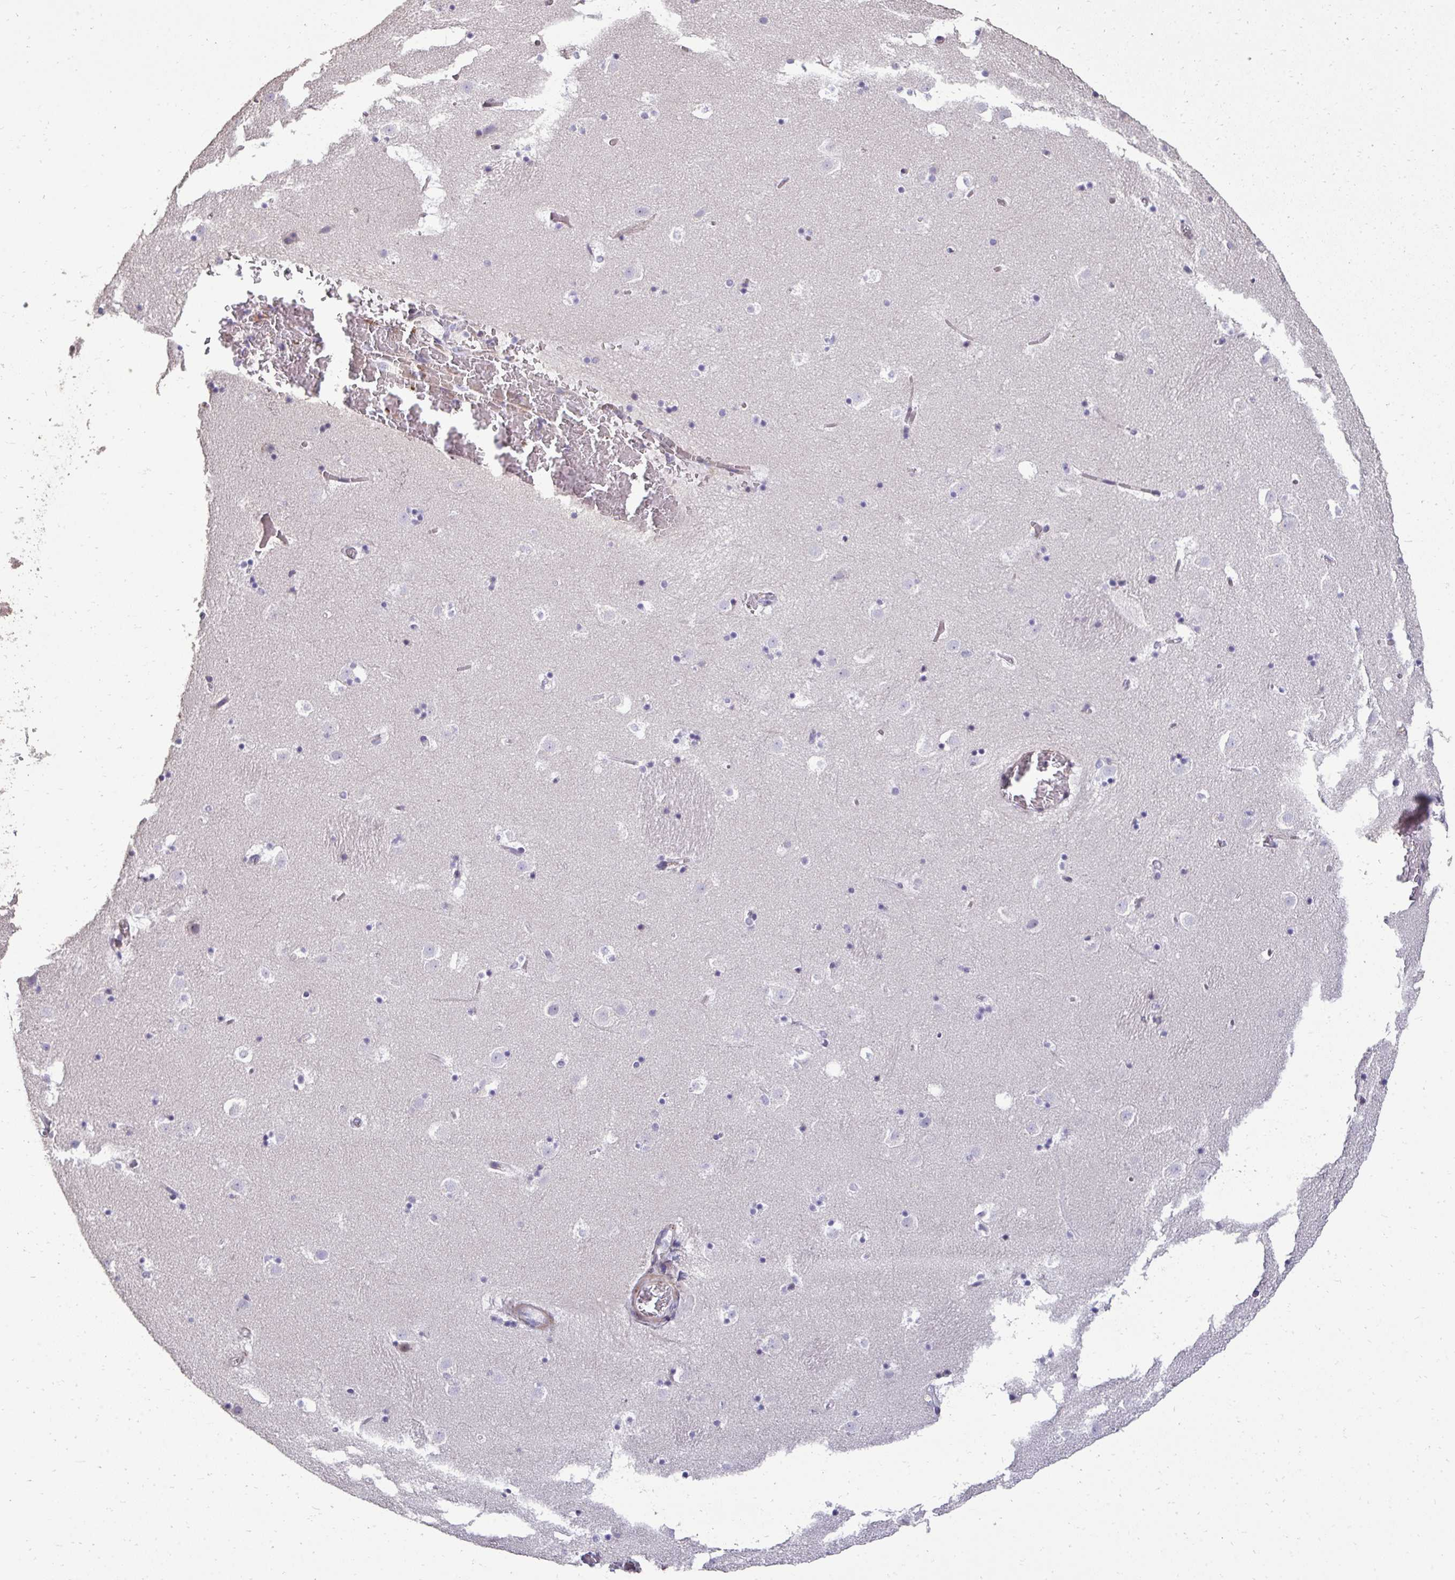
{"staining": {"intensity": "negative", "quantity": "none", "location": "none"}, "tissue": "caudate", "cell_type": "Glial cells", "image_type": "normal", "snomed": [{"axis": "morphology", "description": "Normal tissue, NOS"}, {"axis": "topography", "description": "Lateral ventricle wall"}], "caption": "Protein analysis of benign caudate demonstrates no significant positivity in glial cells. (Stains: DAB immunohistochemistry with hematoxylin counter stain, Microscopy: brightfield microscopy at high magnification).", "gene": "FIBCD1", "patient": {"sex": "male", "age": 37}}